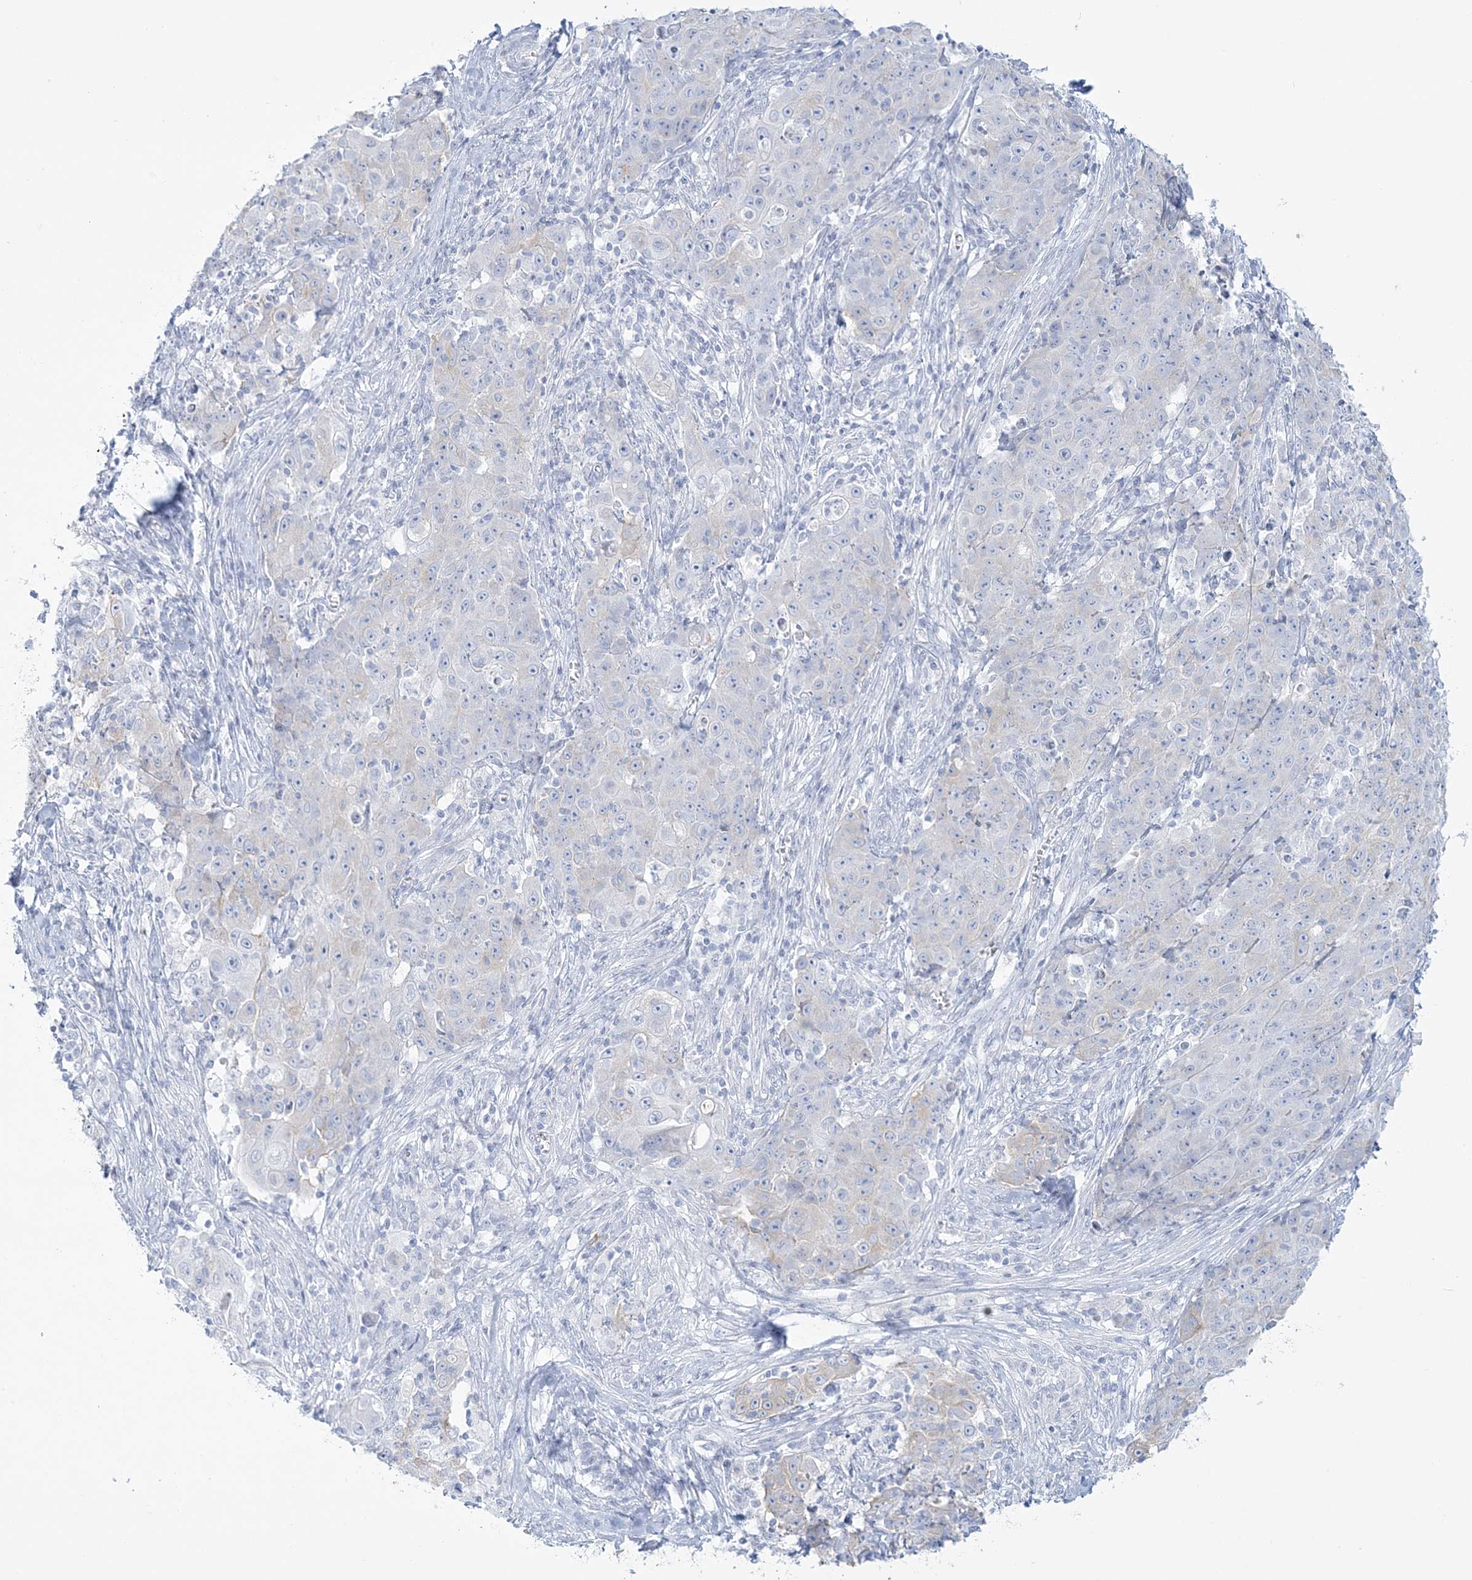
{"staining": {"intensity": "negative", "quantity": "none", "location": "none"}, "tissue": "ovarian cancer", "cell_type": "Tumor cells", "image_type": "cancer", "snomed": [{"axis": "morphology", "description": "Carcinoma, endometroid"}, {"axis": "topography", "description": "Ovary"}], "caption": "High power microscopy image of an immunohistochemistry (IHC) photomicrograph of ovarian endometroid carcinoma, revealing no significant expression in tumor cells.", "gene": "ADGB", "patient": {"sex": "female", "age": 42}}